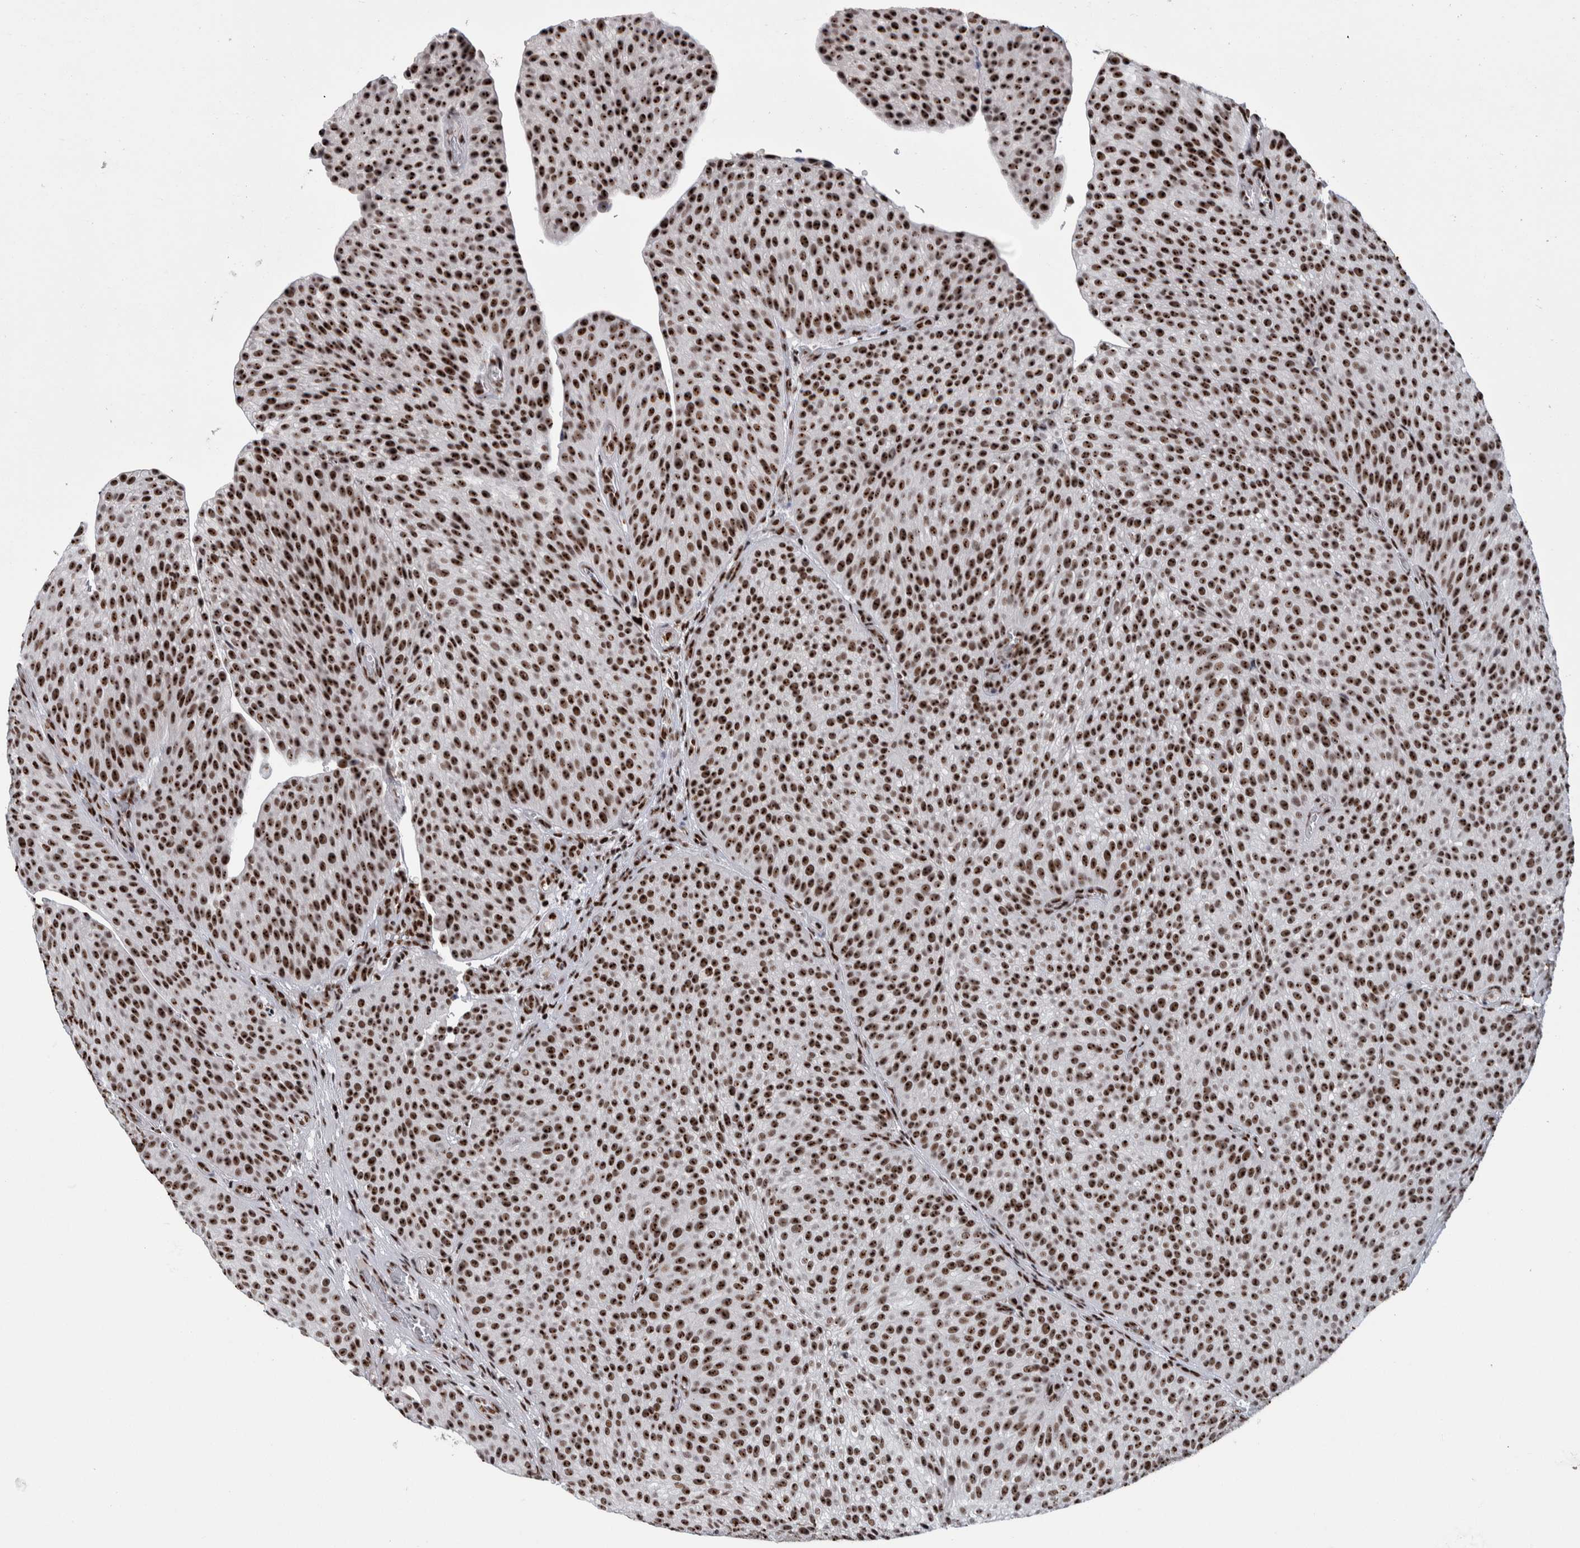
{"staining": {"intensity": "strong", "quantity": ">75%", "location": "nuclear"}, "tissue": "urothelial cancer", "cell_type": "Tumor cells", "image_type": "cancer", "snomed": [{"axis": "morphology", "description": "Normal tissue, NOS"}, {"axis": "morphology", "description": "Urothelial carcinoma, Low grade"}, {"axis": "topography", "description": "Smooth muscle"}, {"axis": "topography", "description": "Urinary bladder"}], "caption": "This image displays immunohistochemistry (IHC) staining of human low-grade urothelial carcinoma, with high strong nuclear staining in about >75% of tumor cells.", "gene": "NCL", "patient": {"sex": "male", "age": 60}}